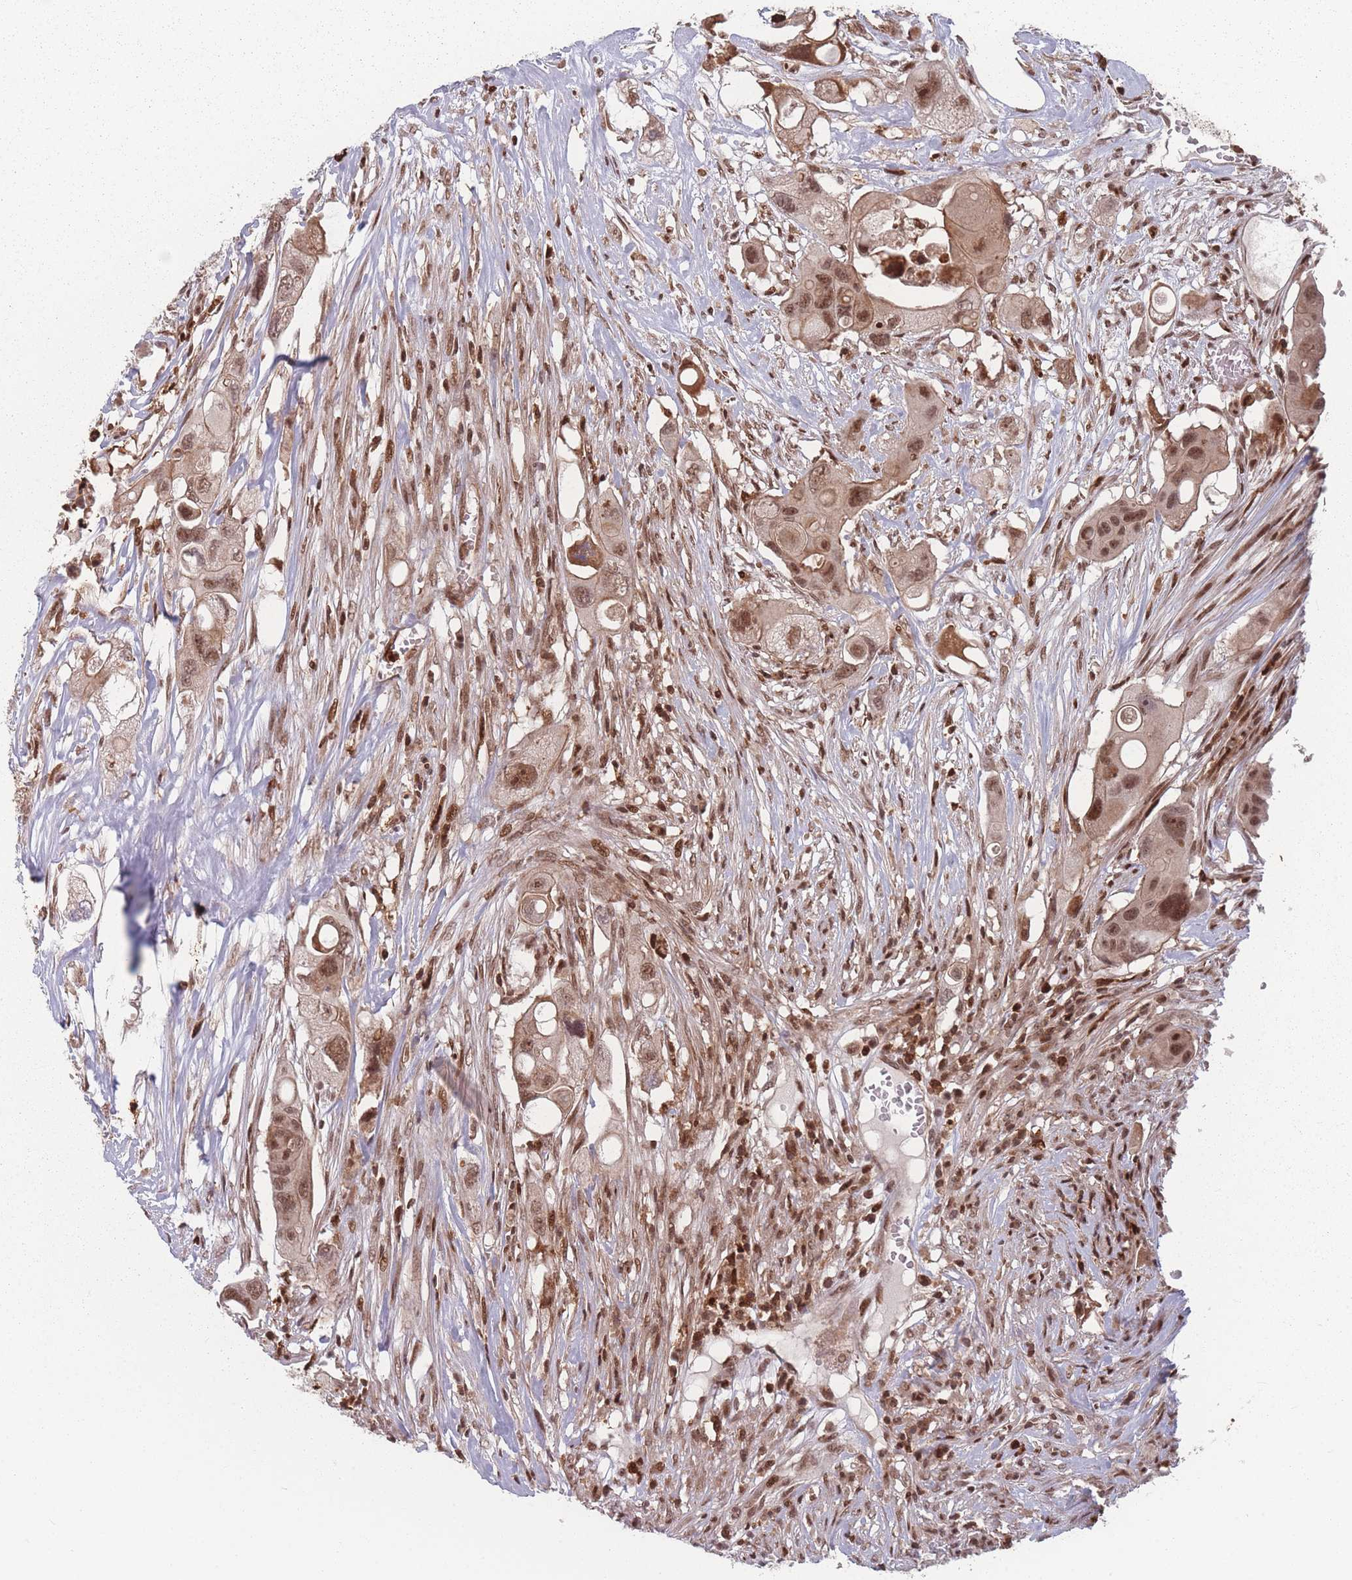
{"staining": {"intensity": "moderate", "quantity": ">75%", "location": "cytoplasmic/membranous,nuclear"}, "tissue": "colorectal cancer", "cell_type": "Tumor cells", "image_type": "cancer", "snomed": [{"axis": "morphology", "description": "Adenocarcinoma, NOS"}, {"axis": "topography", "description": "Colon"}], "caption": "Brown immunohistochemical staining in human adenocarcinoma (colorectal) shows moderate cytoplasmic/membranous and nuclear expression in about >75% of tumor cells.", "gene": "WDR55", "patient": {"sex": "male", "age": 77}}